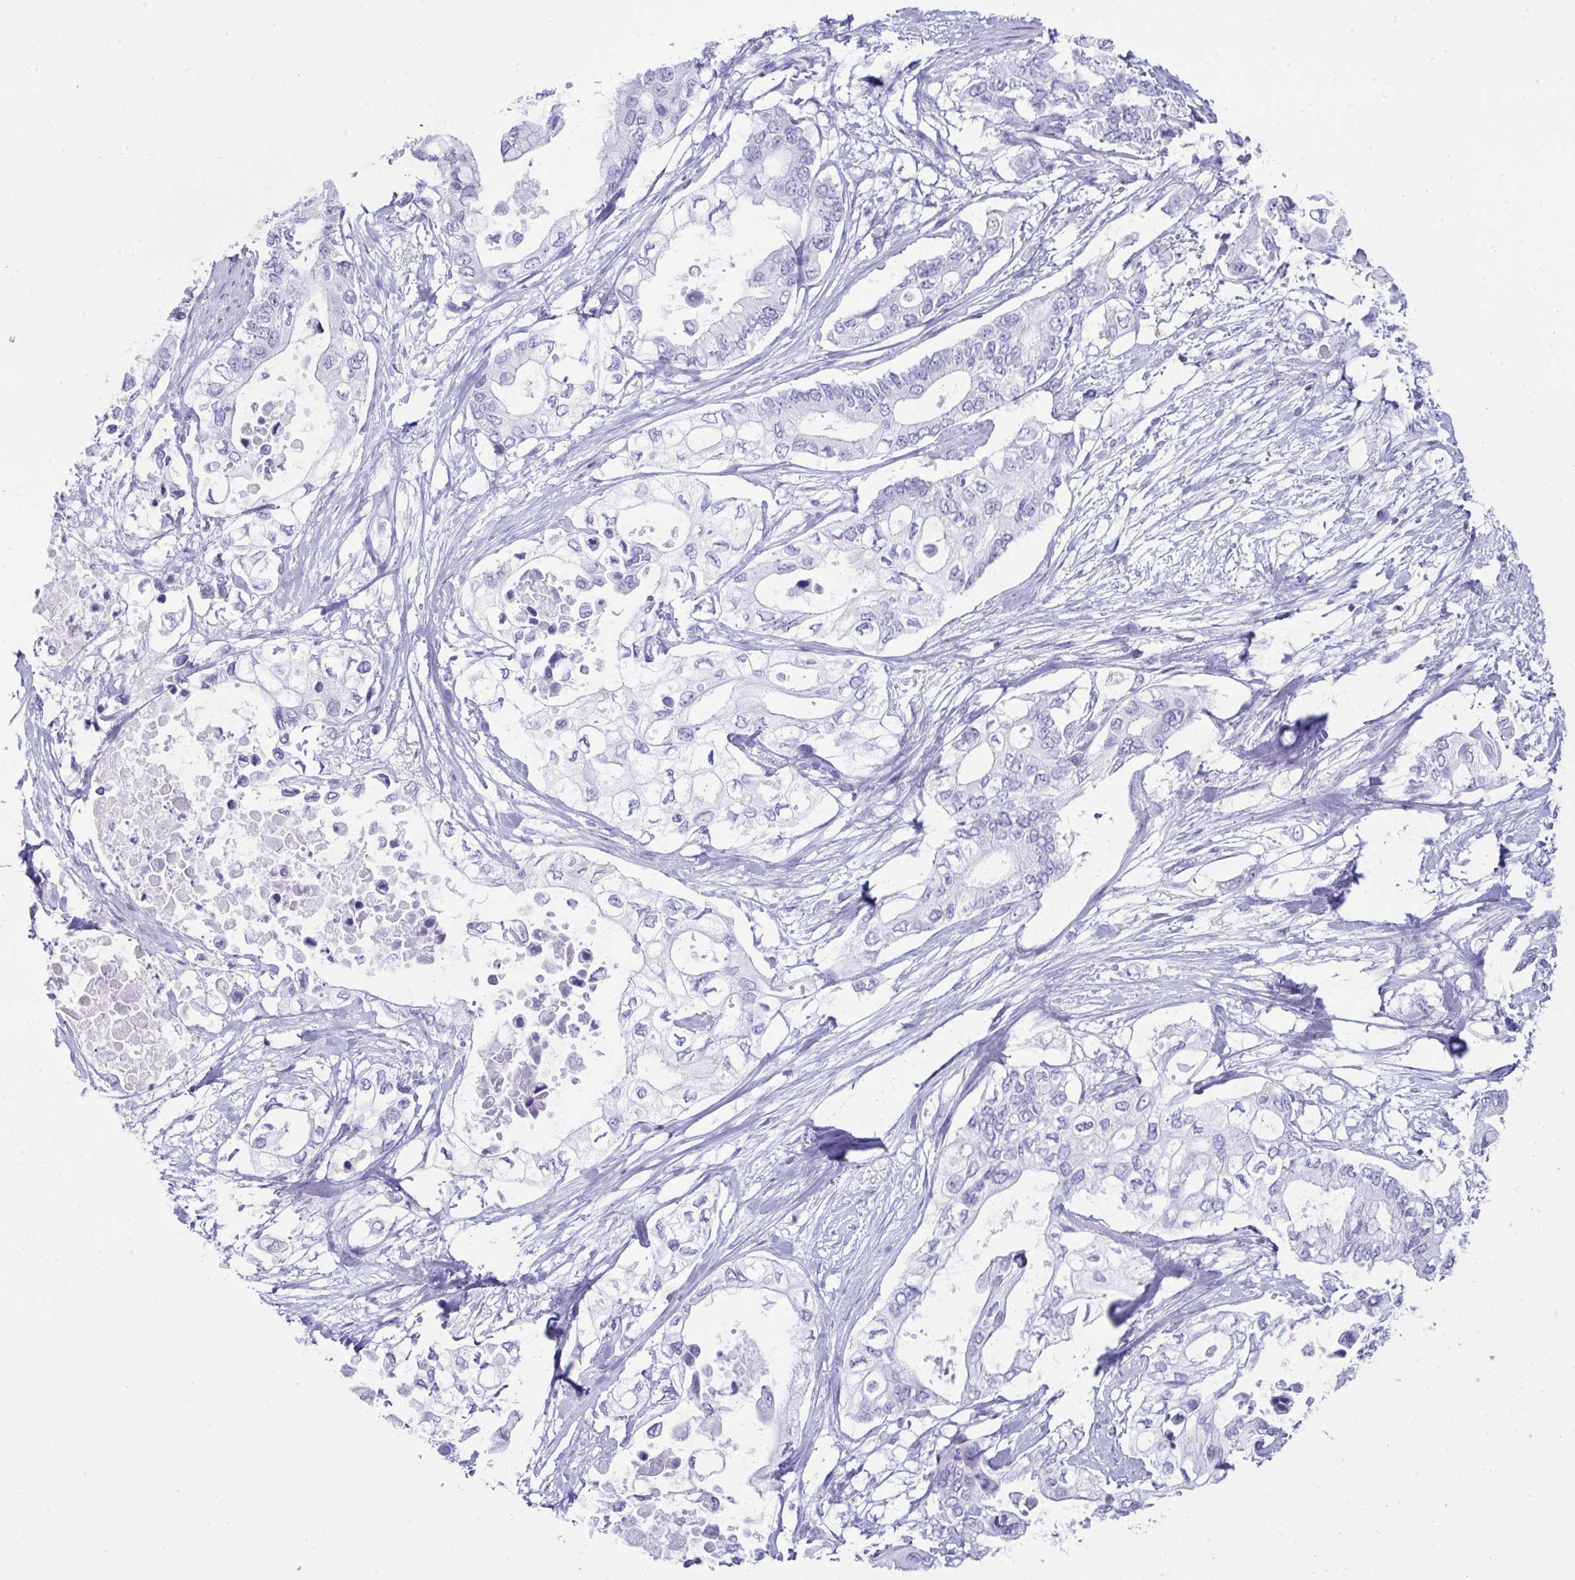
{"staining": {"intensity": "negative", "quantity": "none", "location": "none"}, "tissue": "pancreatic cancer", "cell_type": "Tumor cells", "image_type": "cancer", "snomed": [{"axis": "morphology", "description": "Adenocarcinoma, NOS"}, {"axis": "topography", "description": "Pancreas"}], "caption": "A high-resolution photomicrograph shows immunohistochemistry staining of pancreatic cancer, which shows no significant expression in tumor cells. Nuclei are stained in blue.", "gene": "JCHAIN", "patient": {"sex": "female", "age": 63}}